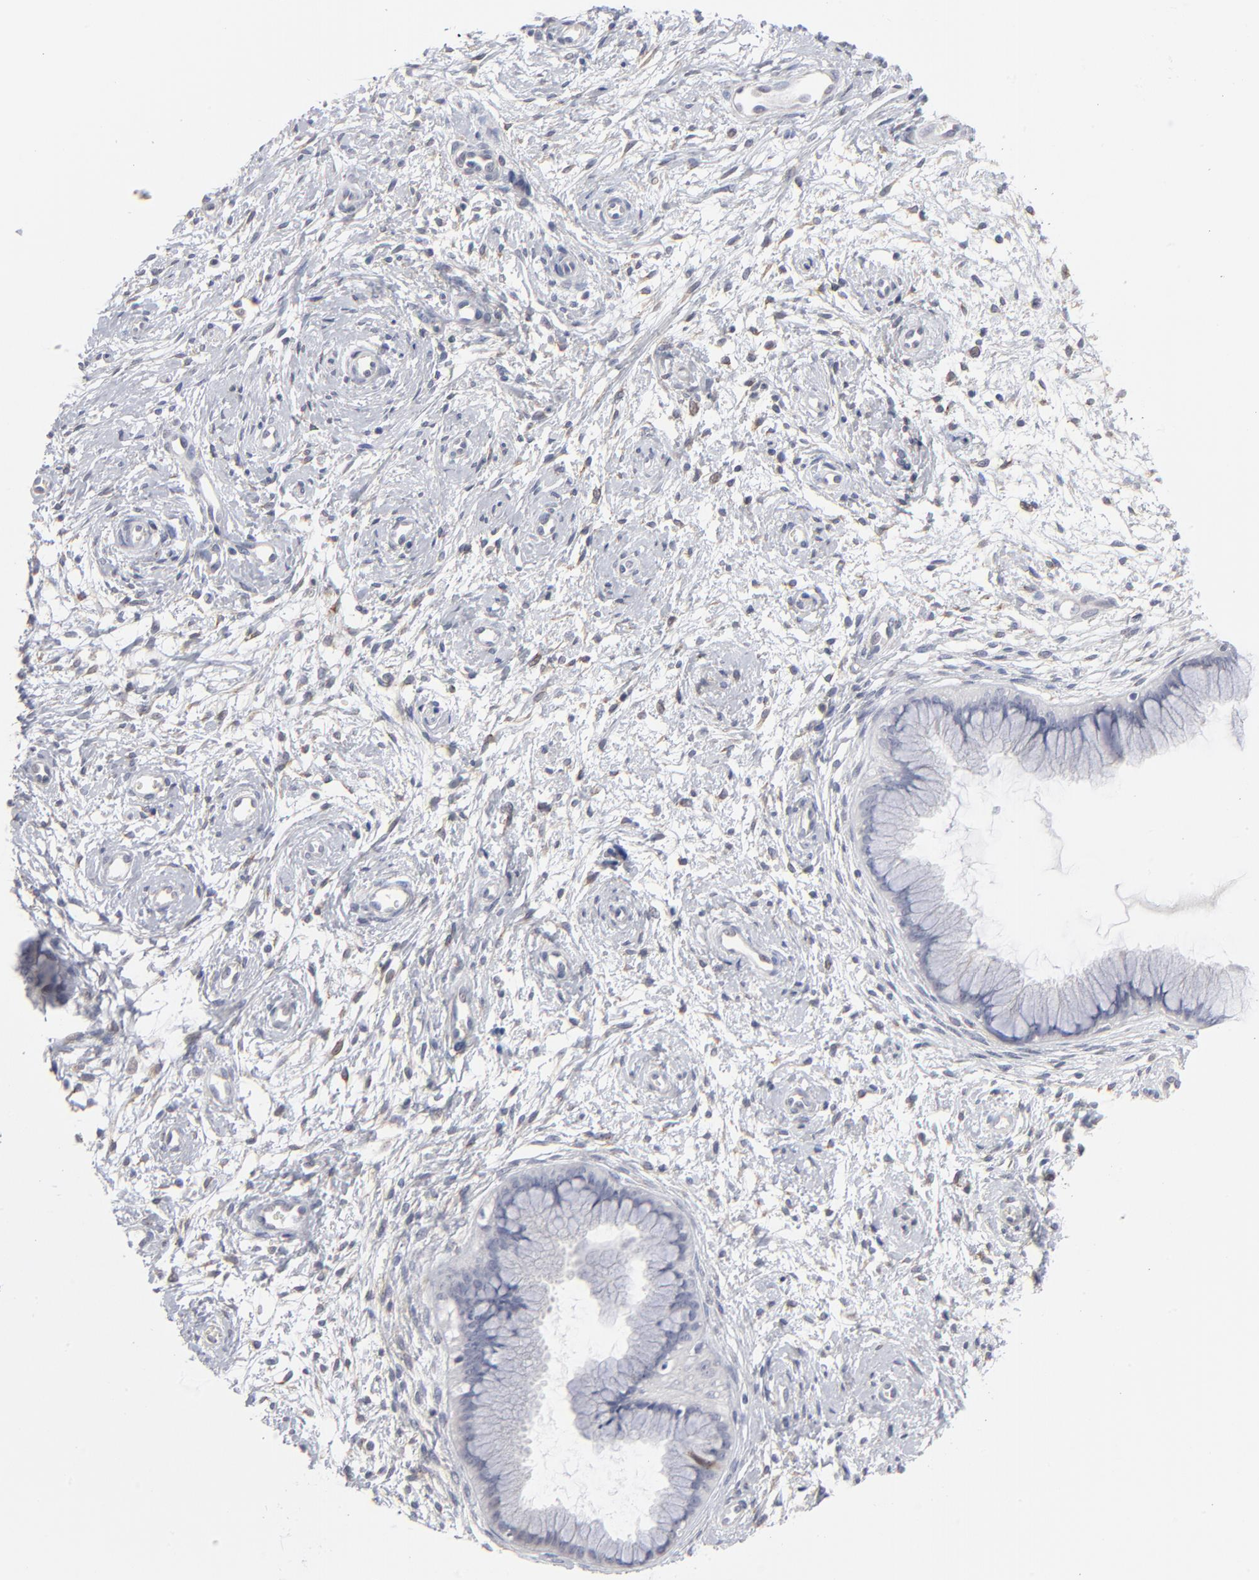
{"staining": {"intensity": "negative", "quantity": "none", "location": "none"}, "tissue": "cervix", "cell_type": "Glandular cells", "image_type": "normal", "snomed": [{"axis": "morphology", "description": "Normal tissue, NOS"}, {"axis": "topography", "description": "Cervix"}], "caption": "This is a photomicrograph of IHC staining of benign cervix, which shows no positivity in glandular cells.", "gene": "AURKA", "patient": {"sex": "female", "age": 39}}